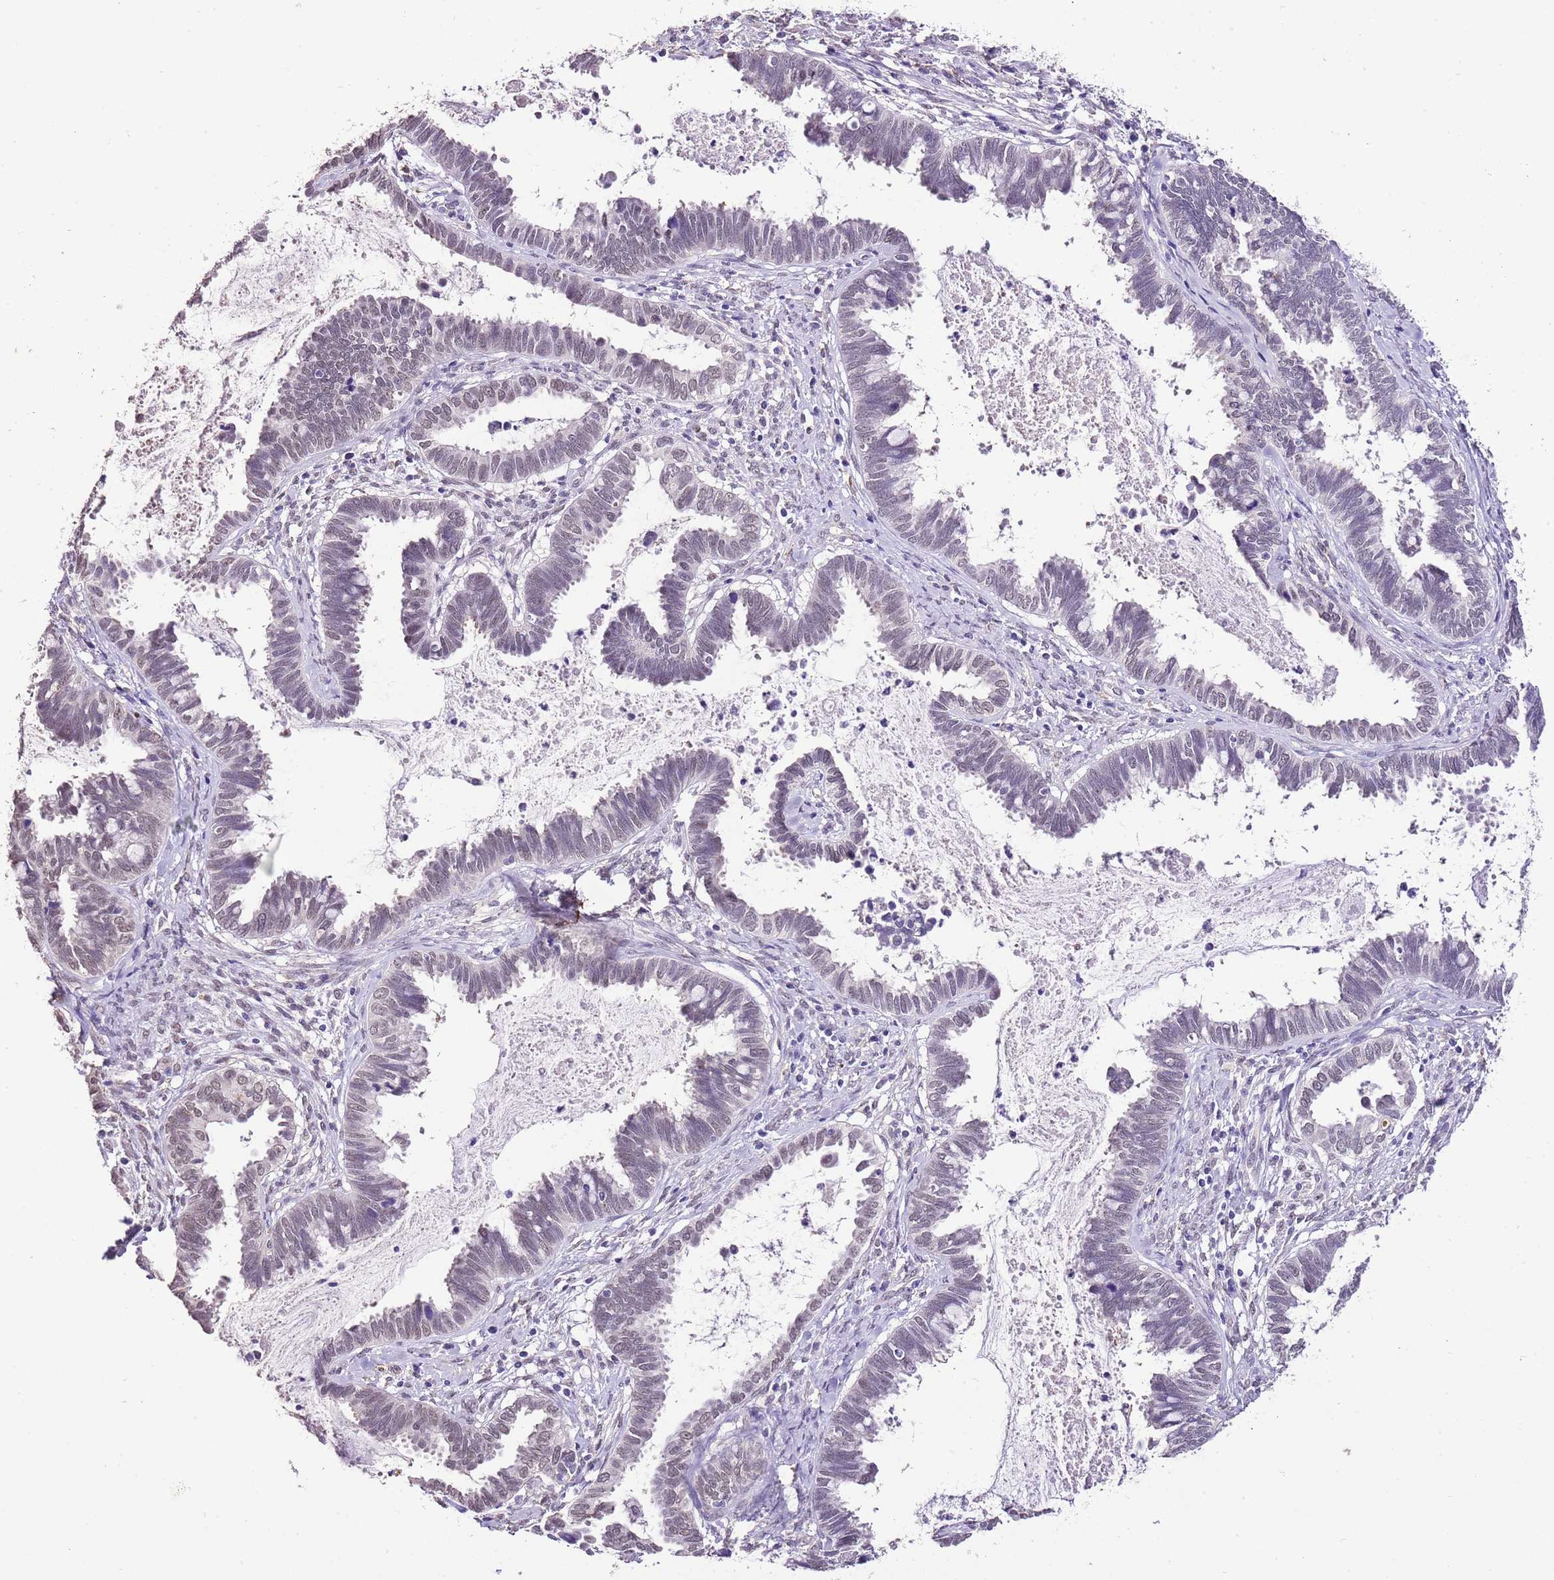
{"staining": {"intensity": "weak", "quantity": "25%-75%", "location": "nuclear"}, "tissue": "cervical cancer", "cell_type": "Tumor cells", "image_type": "cancer", "snomed": [{"axis": "morphology", "description": "Adenocarcinoma, NOS"}, {"axis": "topography", "description": "Cervix"}], "caption": "Cervical cancer (adenocarcinoma) stained with DAB IHC demonstrates low levels of weak nuclear positivity in about 25%-75% of tumor cells. The staining was performed using DAB, with brown indicating positive protein expression. Nuclei are stained blue with hematoxylin.", "gene": "IZUMO4", "patient": {"sex": "female", "age": 37}}